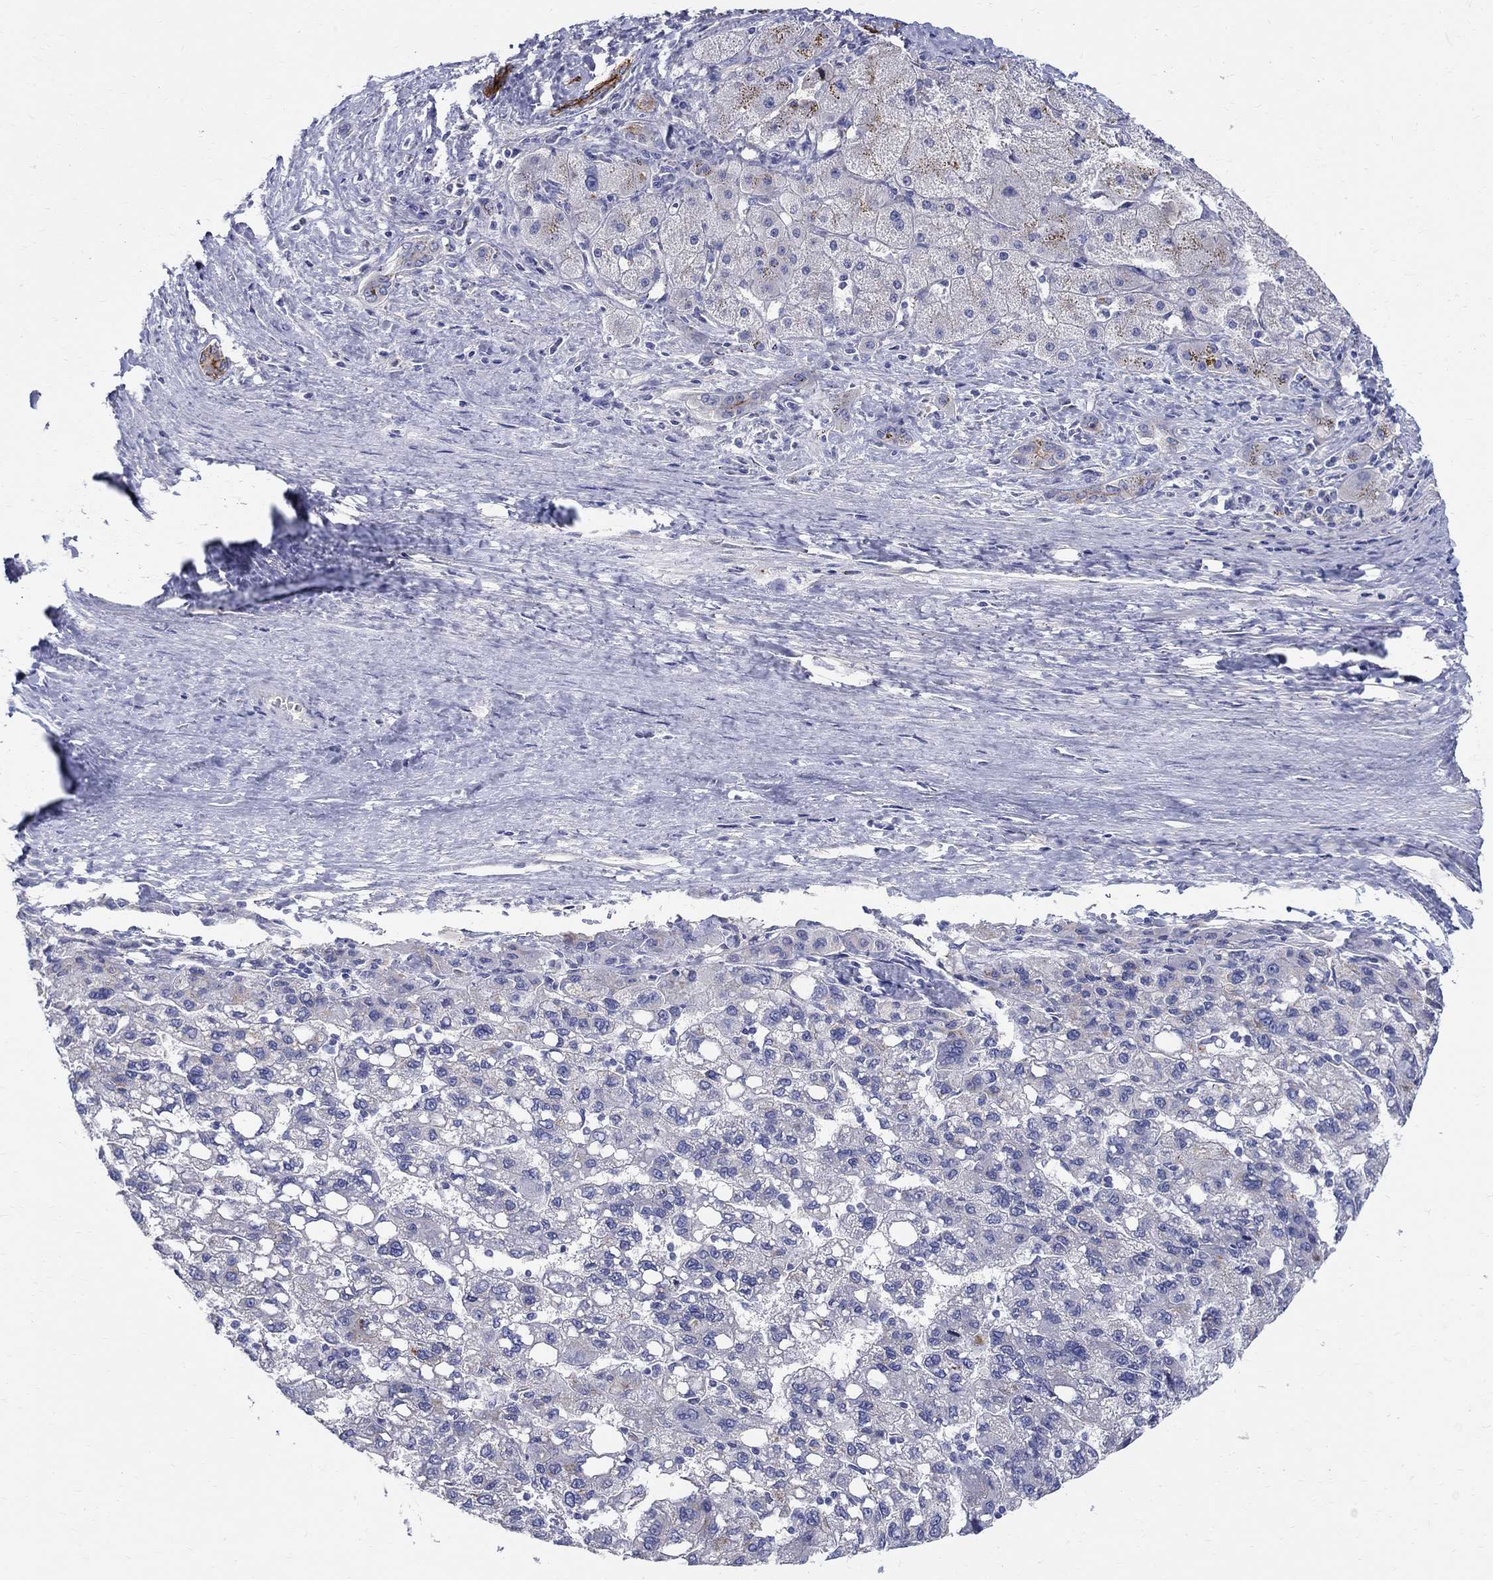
{"staining": {"intensity": "negative", "quantity": "none", "location": "none"}, "tissue": "liver cancer", "cell_type": "Tumor cells", "image_type": "cancer", "snomed": [{"axis": "morphology", "description": "Carcinoma, Hepatocellular, NOS"}, {"axis": "topography", "description": "Liver"}], "caption": "Liver cancer was stained to show a protein in brown. There is no significant positivity in tumor cells.", "gene": "SOX2", "patient": {"sex": "female", "age": 82}}